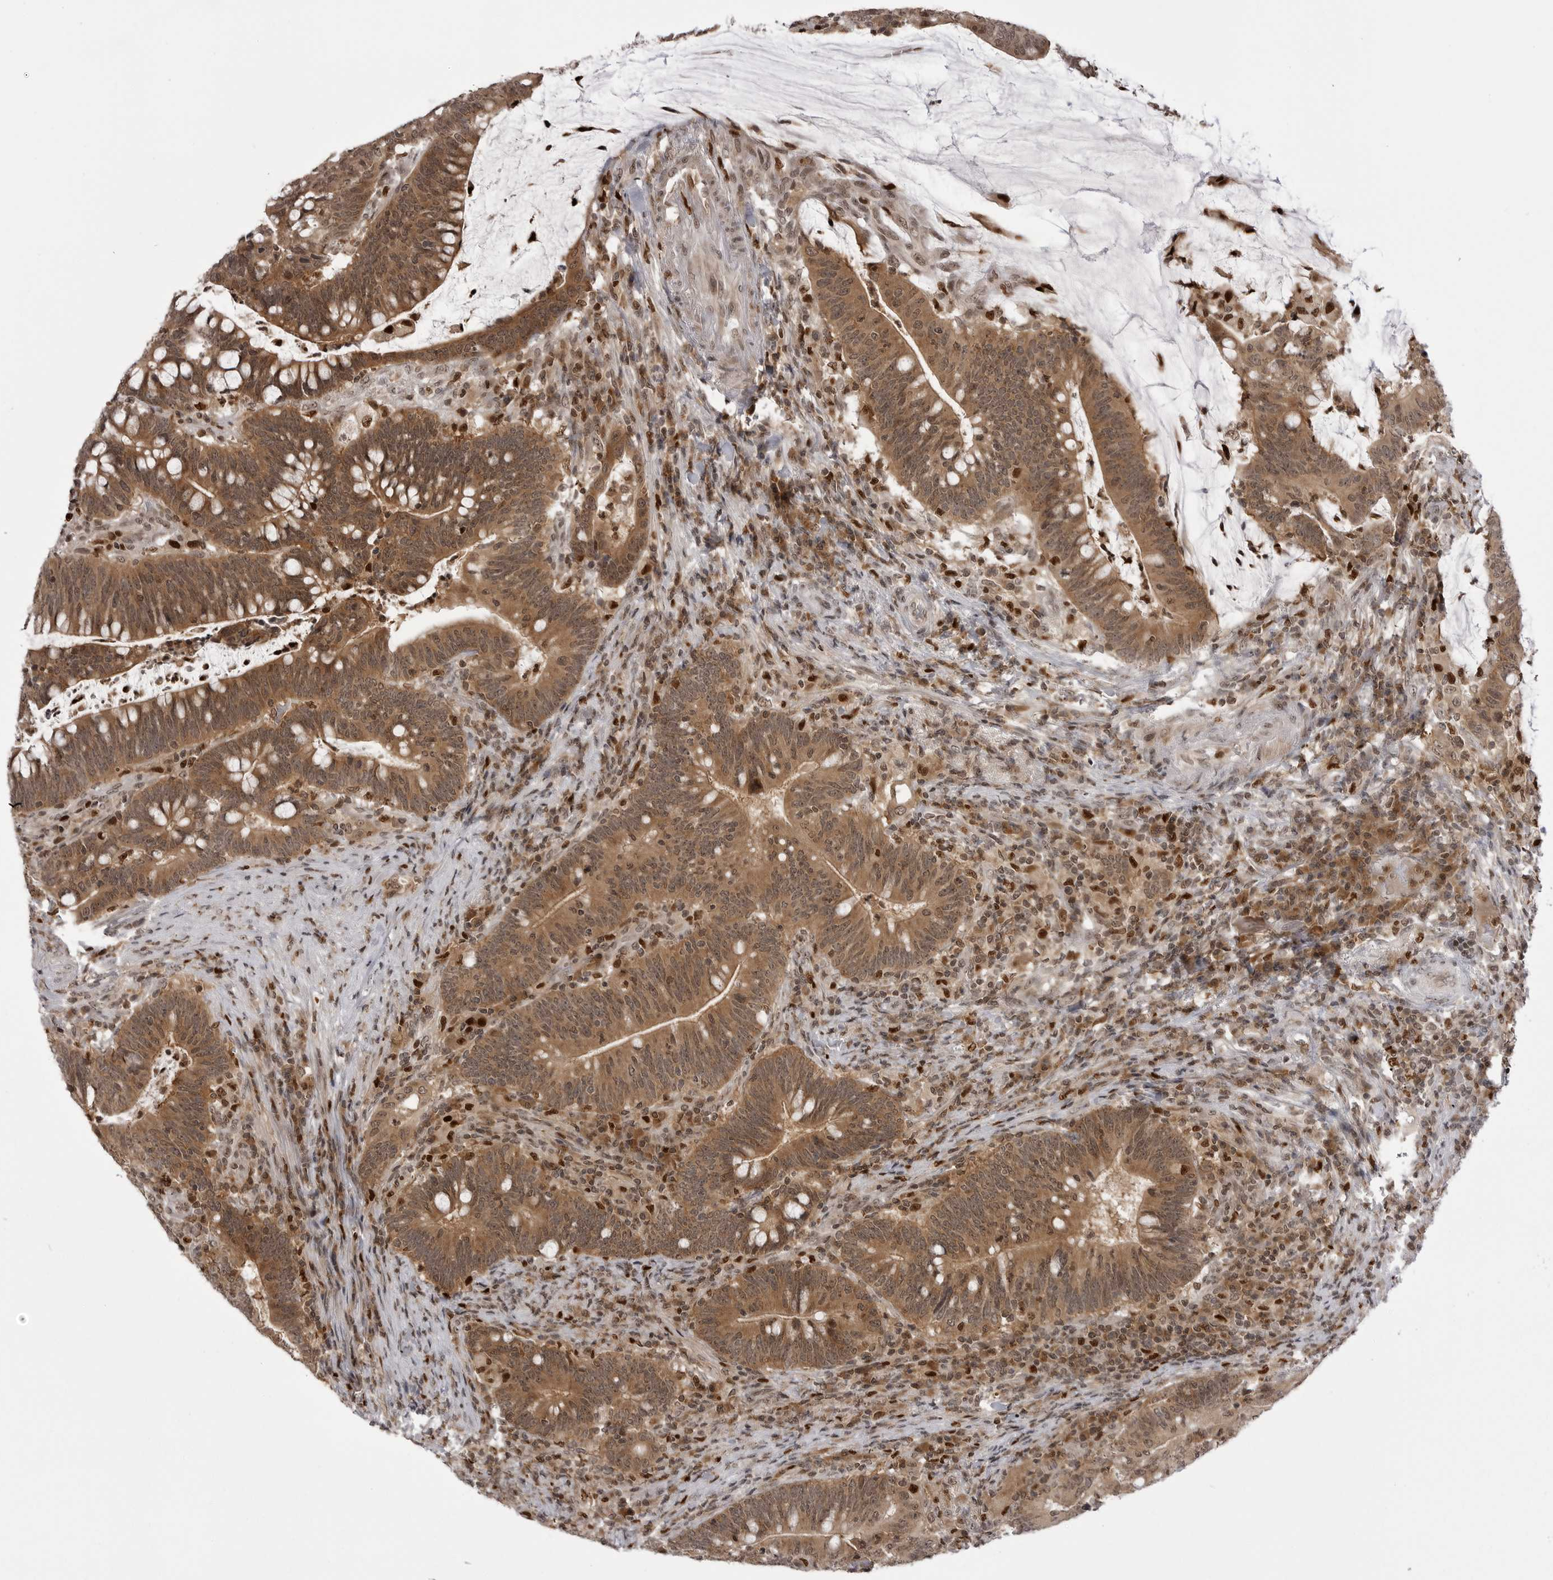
{"staining": {"intensity": "moderate", "quantity": ">75%", "location": "cytoplasmic/membranous,nuclear"}, "tissue": "colorectal cancer", "cell_type": "Tumor cells", "image_type": "cancer", "snomed": [{"axis": "morphology", "description": "Adenocarcinoma, NOS"}, {"axis": "topography", "description": "Colon"}], "caption": "Immunohistochemical staining of colorectal cancer exhibits moderate cytoplasmic/membranous and nuclear protein positivity in about >75% of tumor cells.", "gene": "PTK2B", "patient": {"sex": "female", "age": 66}}